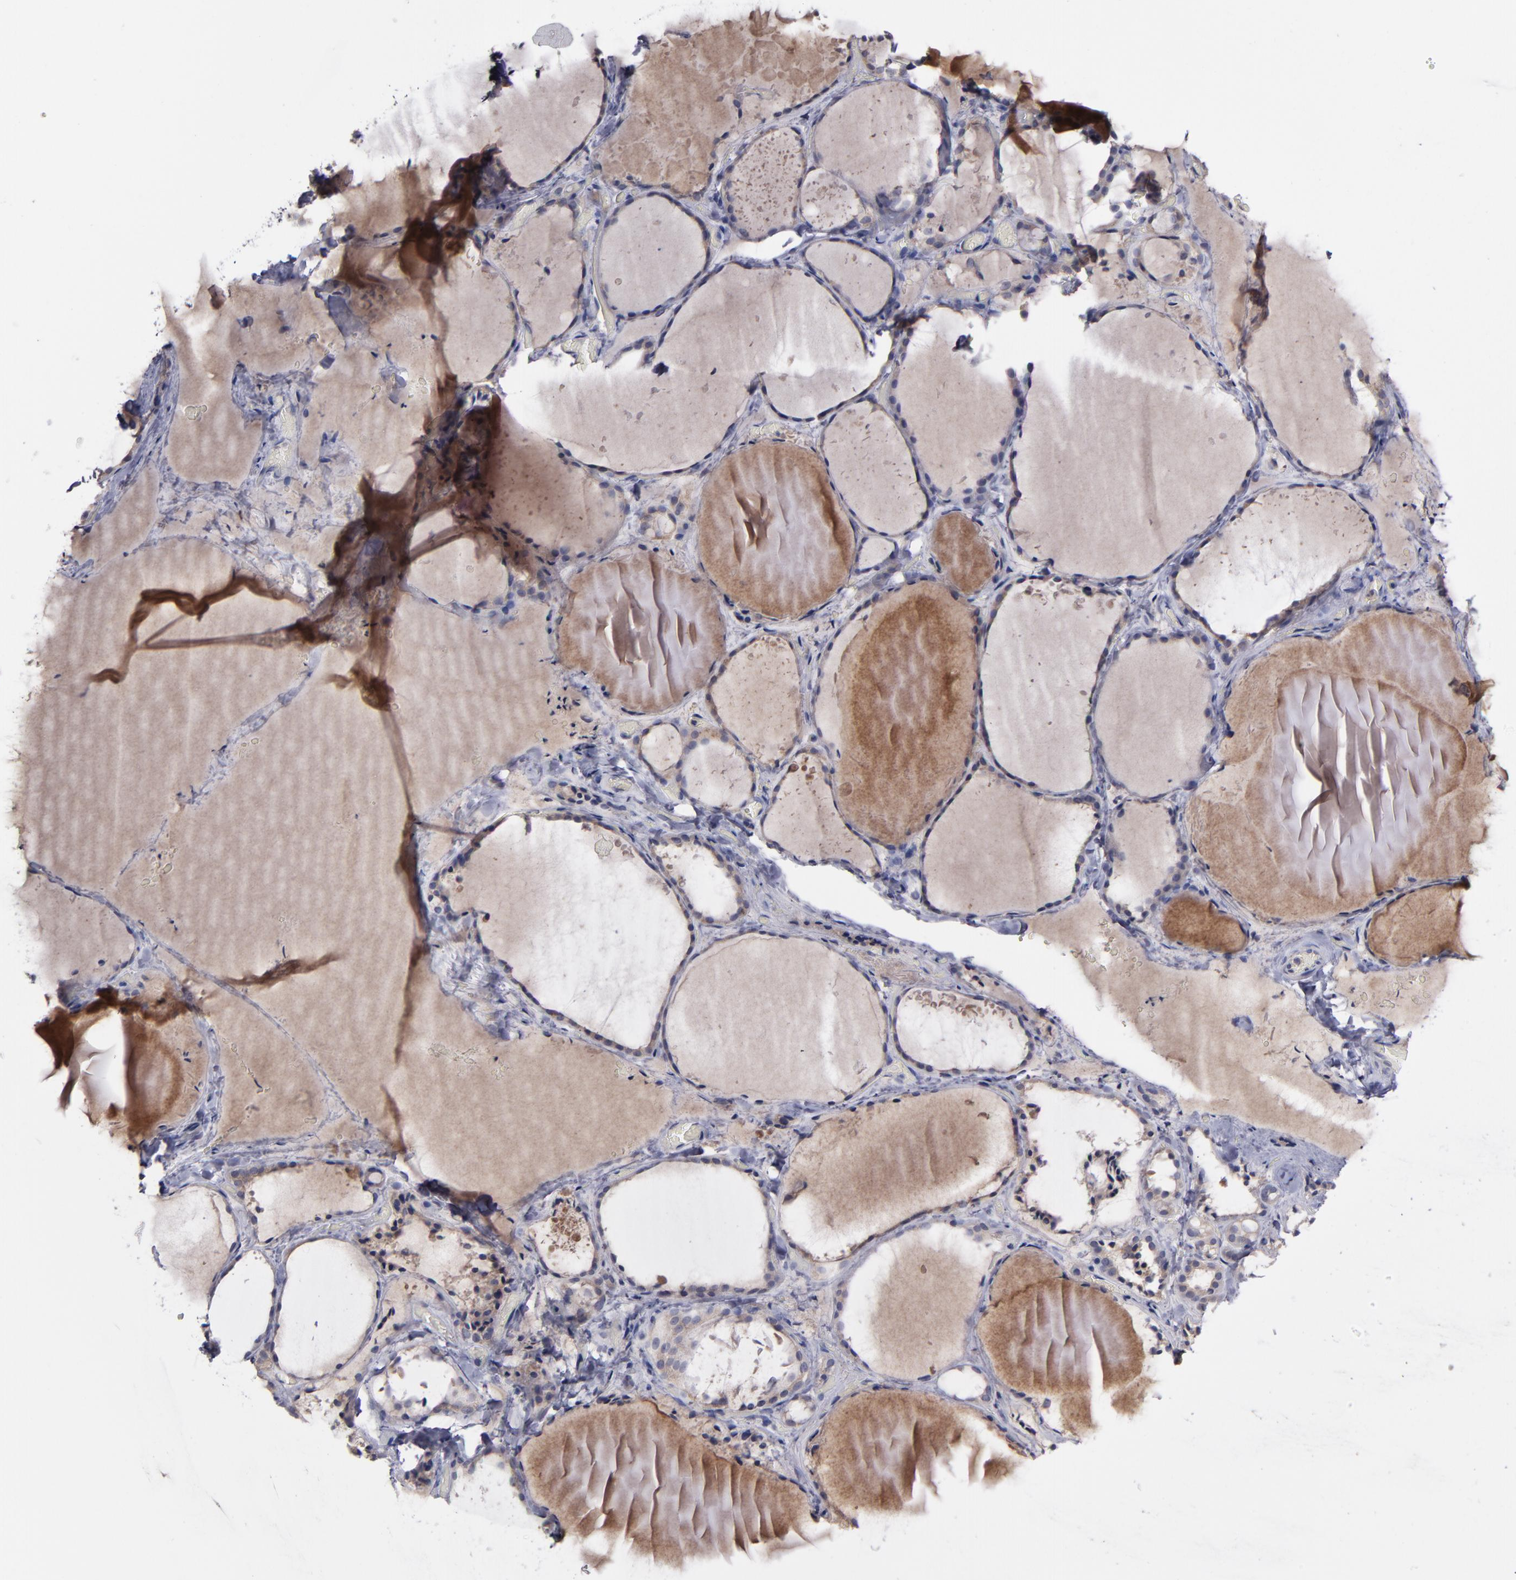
{"staining": {"intensity": "weak", "quantity": ">75%", "location": "cytoplasmic/membranous"}, "tissue": "thyroid gland", "cell_type": "Glandular cells", "image_type": "normal", "snomed": [{"axis": "morphology", "description": "Normal tissue, NOS"}, {"axis": "topography", "description": "Thyroid gland"}], "caption": "Thyroid gland stained with DAB immunohistochemistry (IHC) demonstrates low levels of weak cytoplasmic/membranous positivity in approximately >75% of glandular cells.", "gene": "MMP11", "patient": {"sex": "female", "age": 22}}